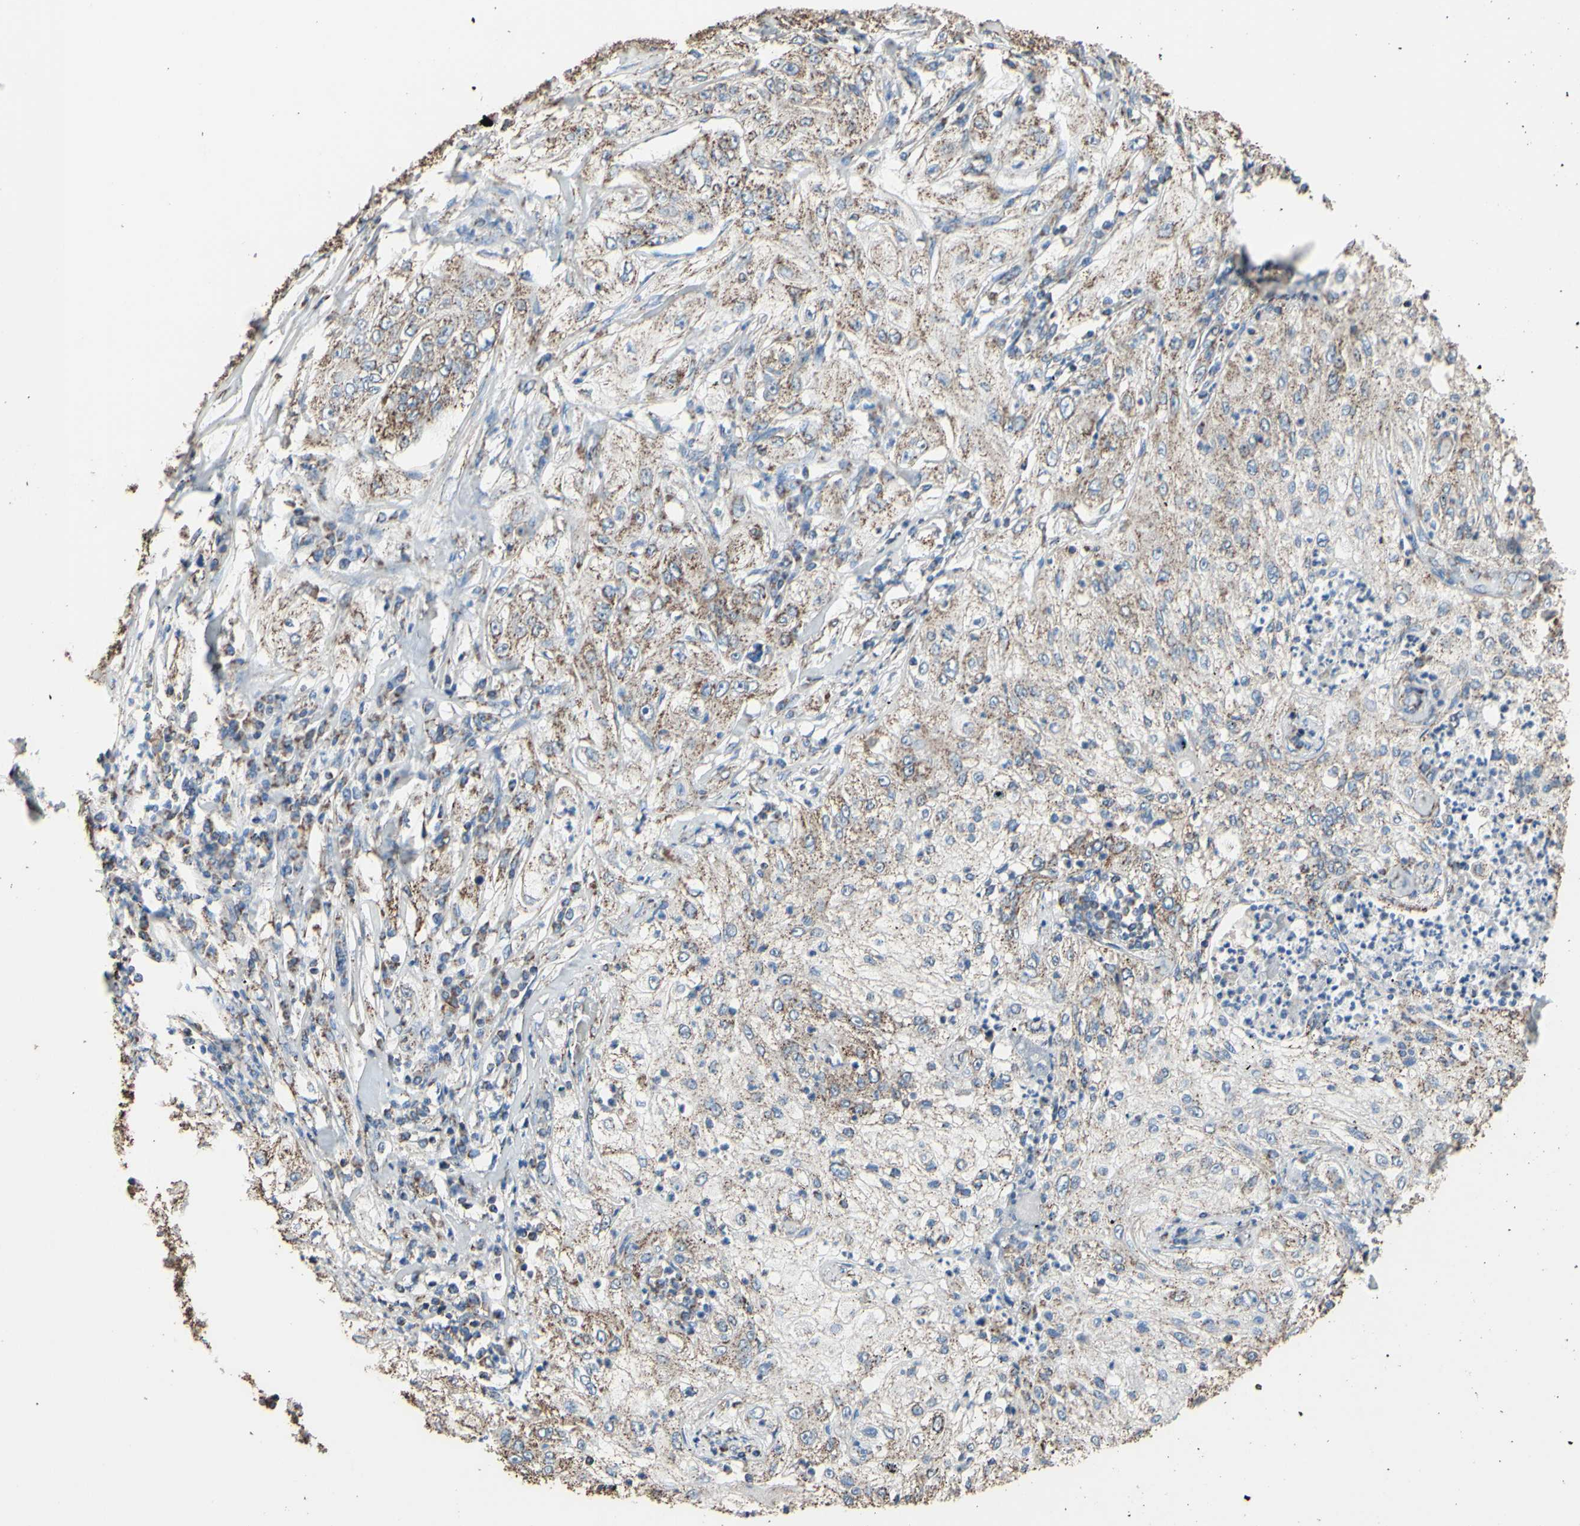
{"staining": {"intensity": "weak", "quantity": "25%-75%", "location": "cytoplasmic/membranous"}, "tissue": "lung cancer", "cell_type": "Tumor cells", "image_type": "cancer", "snomed": [{"axis": "morphology", "description": "Inflammation, NOS"}, {"axis": "morphology", "description": "Squamous cell carcinoma, NOS"}, {"axis": "topography", "description": "Lymph node"}, {"axis": "topography", "description": "Soft tissue"}, {"axis": "topography", "description": "Lung"}], "caption": "Approximately 25%-75% of tumor cells in human lung cancer (squamous cell carcinoma) exhibit weak cytoplasmic/membranous protein expression as visualized by brown immunohistochemical staining.", "gene": "CMKLR2", "patient": {"sex": "male", "age": 66}}